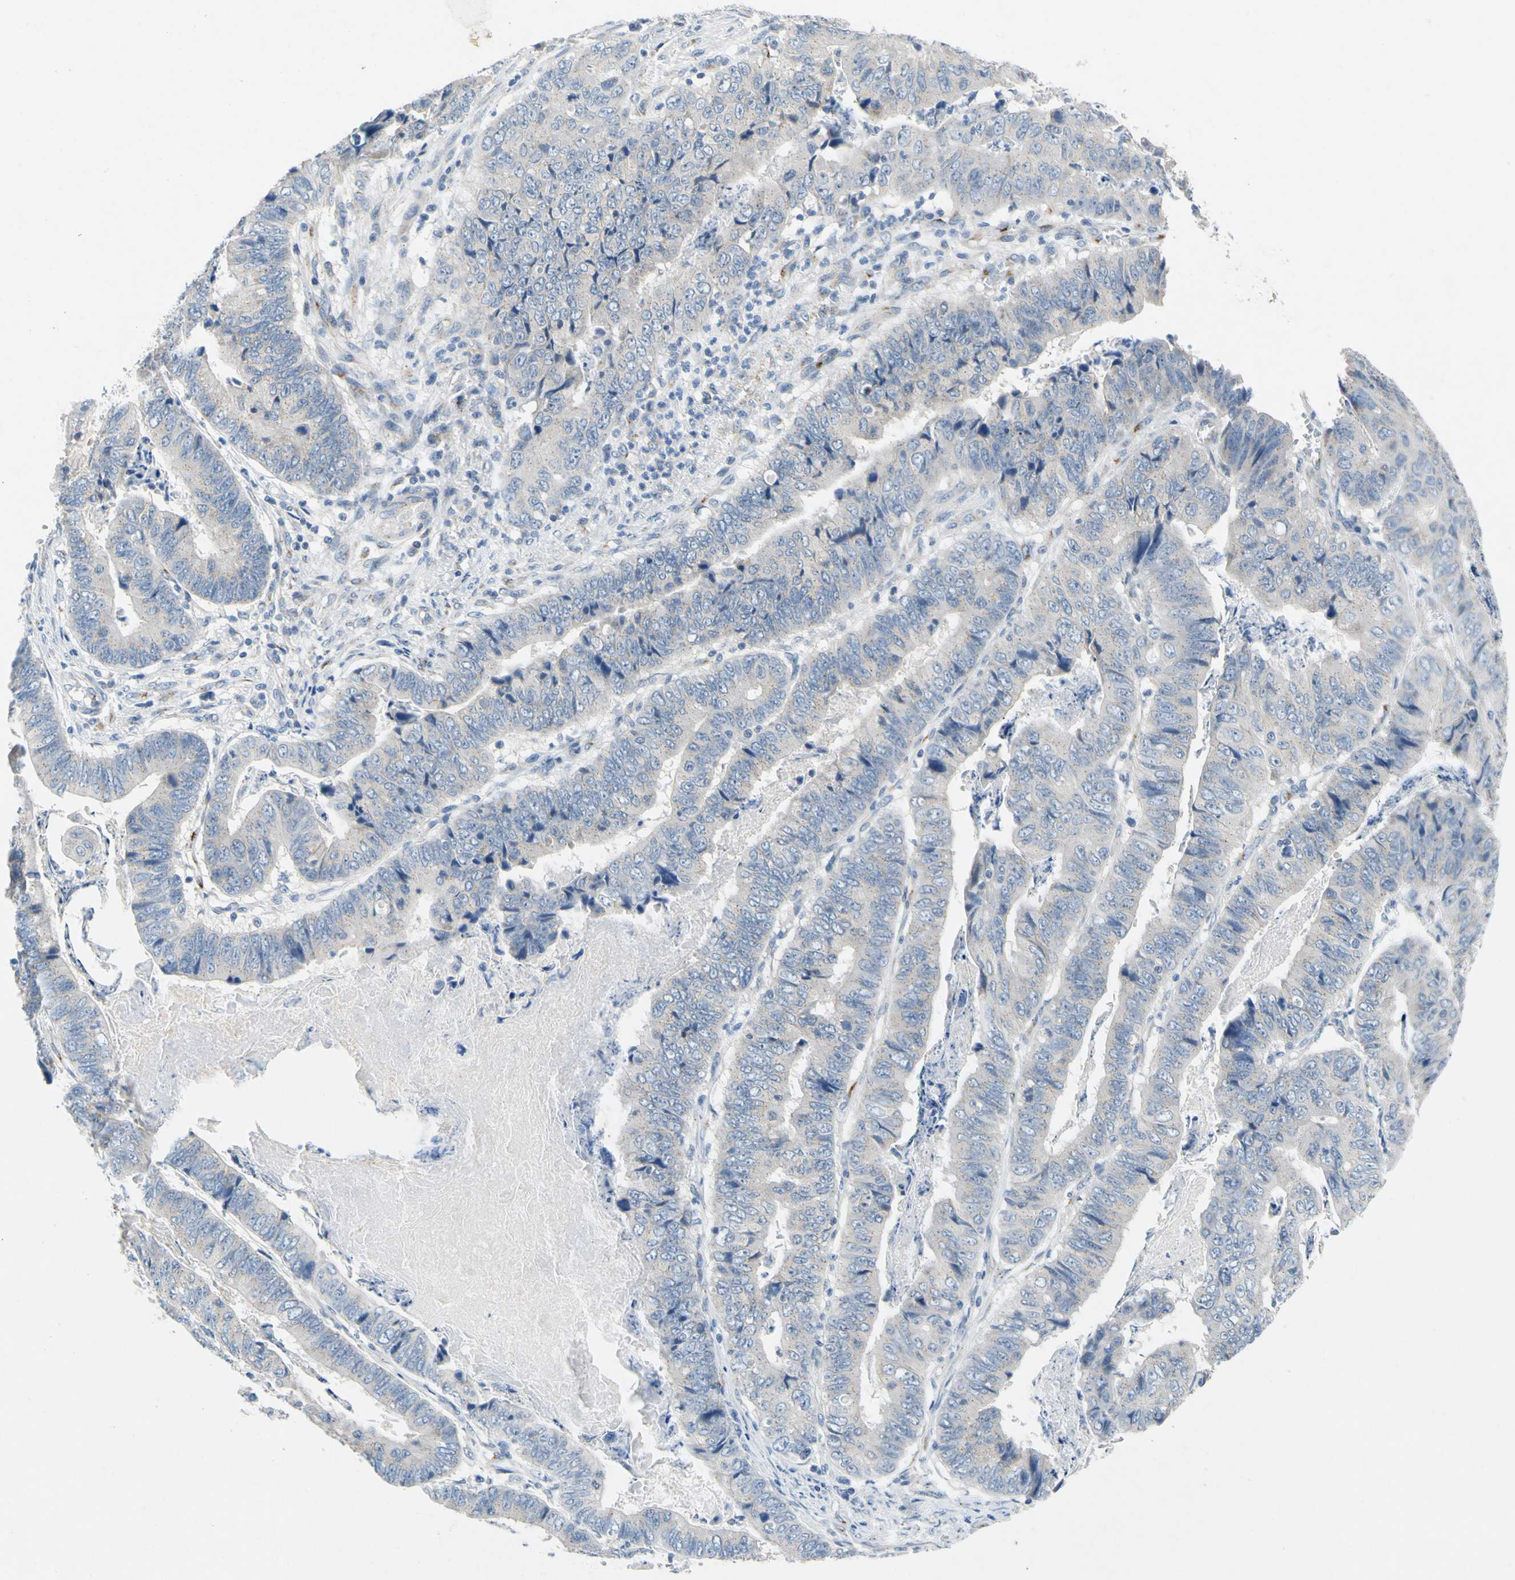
{"staining": {"intensity": "negative", "quantity": "none", "location": "none"}, "tissue": "stomach cancer", "cell_type": "Tumor cells", "image_type": "cancer", "snomed": [{"axis": "morphology", "description": "Adenocarcinoma, NOS"}, {"axis": "topography", "description": "Stomach, lower"}], "caption": "An image of stomach cancer stained for a protein shows no brown staining in tumor cells.", "gene": "GASK1B", "patient": {"sex": "male", "age": 77}}